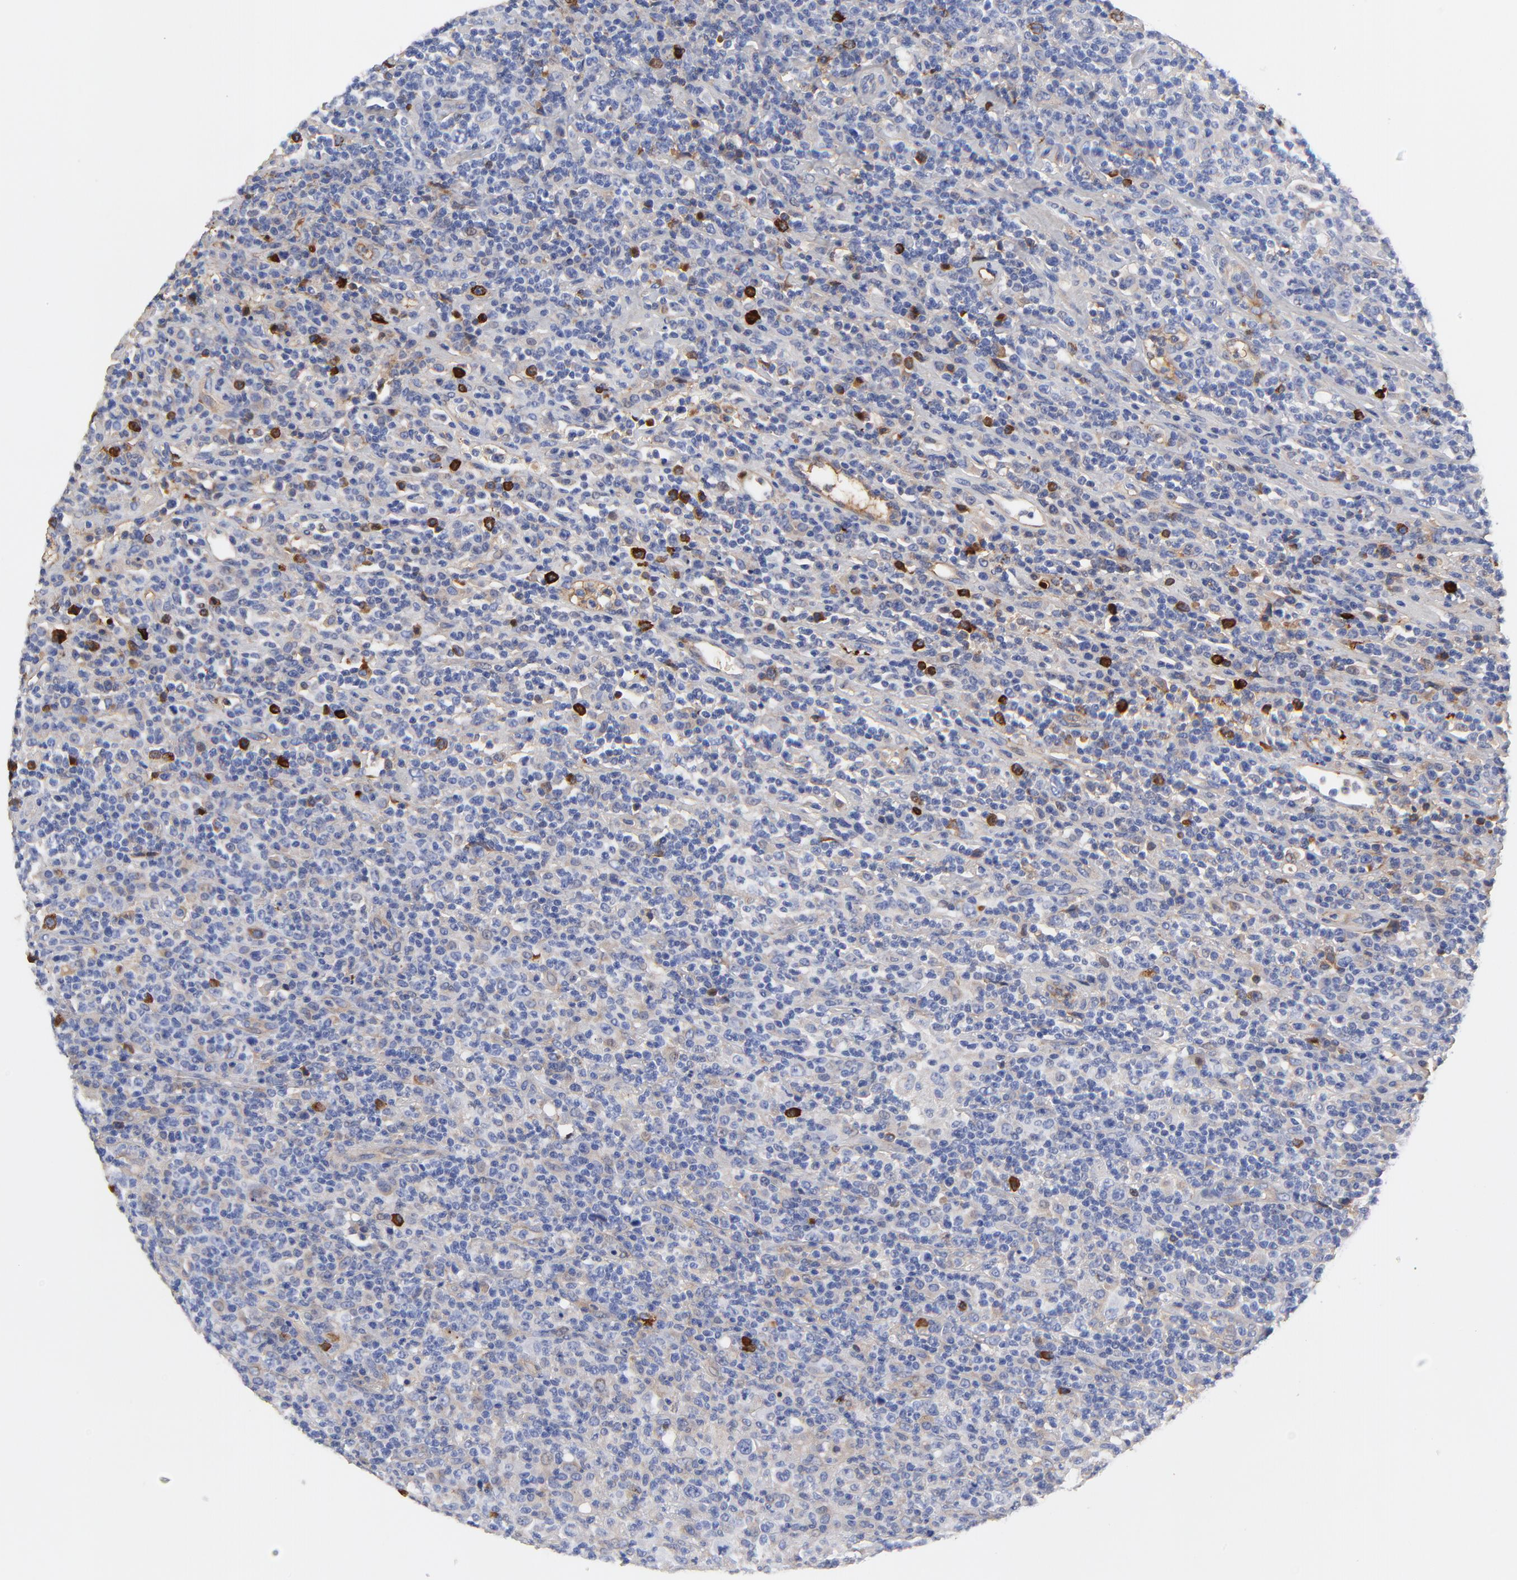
{"staining": {"intensity": "moderate", "quantity": "<25%", "location": "cytoplasmic/membranous"}, "tissue": "lymphoma", "cell_type": "Tumor cells", "image_type": "cancer", "snomed": [{"axis": "morphology", "description": "Hodgkin's disease, NOS"}, {"axis": "topography", "description": "Lymph node"}], "caption": "DAB (3,3'-diaminobenzidine) immunohistochemical staining of human Hodgkin's disease exhibits moderate cytoplasmic/membranous protein positivity in about <25% of tumor cells.", "gene": "IGLV3-10", "patient": {"sex": "male", "age": 65}}